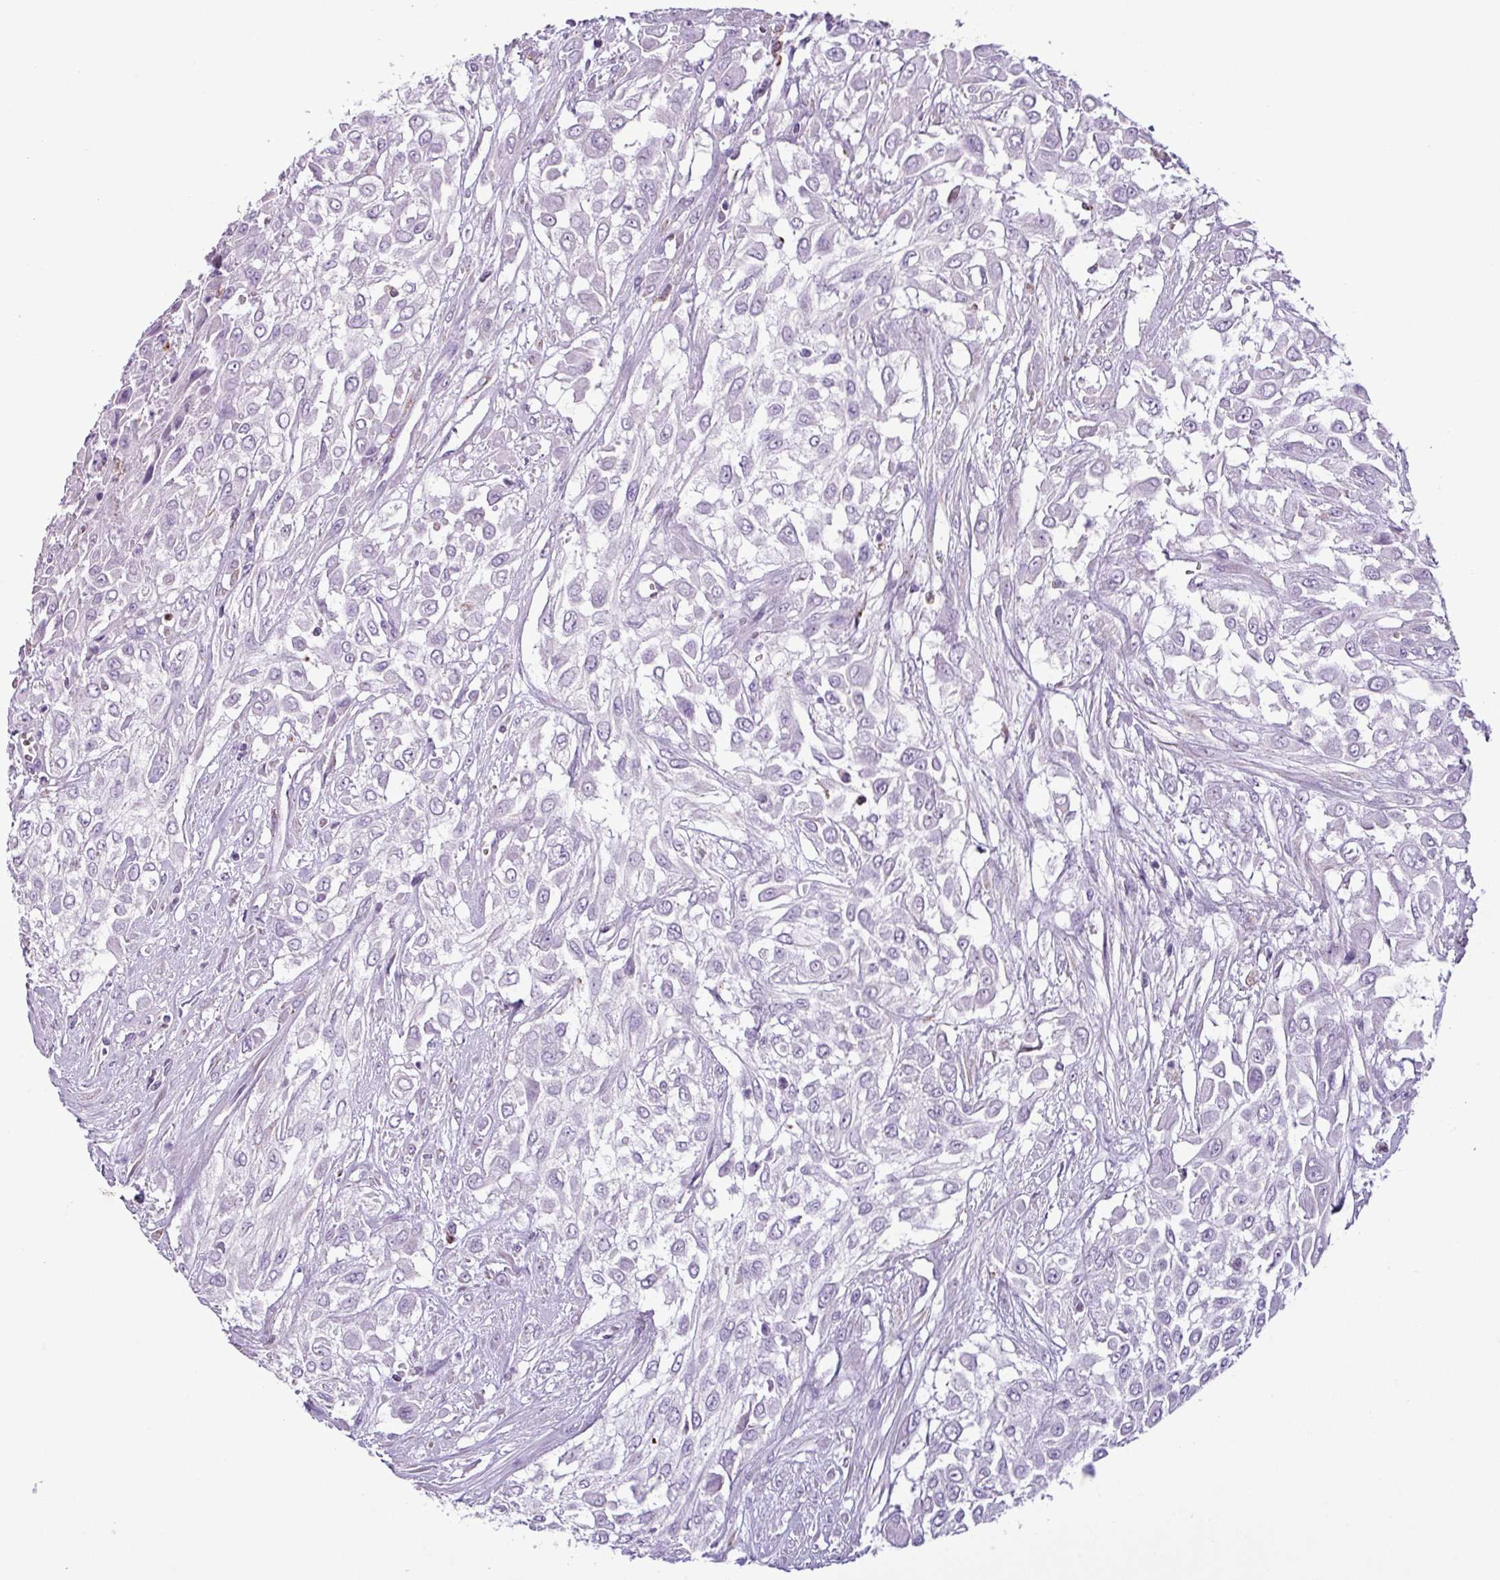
{"staining": {"intensity": "negative", "quantity": "none", "location": "none"}, "tissue": "urothelial cancer", "cell_type": "Tumor cells", "image_type": "cancer", "snomed": [{"axis": "morphology", "description": "Urothelial carcinoma, High grade"}, {"axis": "topography", "description": "Urinary bladder"}], "caption": "Urothelial carcinoma (high-grade) was stained to show a protein in brown. There is no significant staining in tumor cells.", "gene": "ZNF667", "patient": {"sex": "male", "age": 57}}